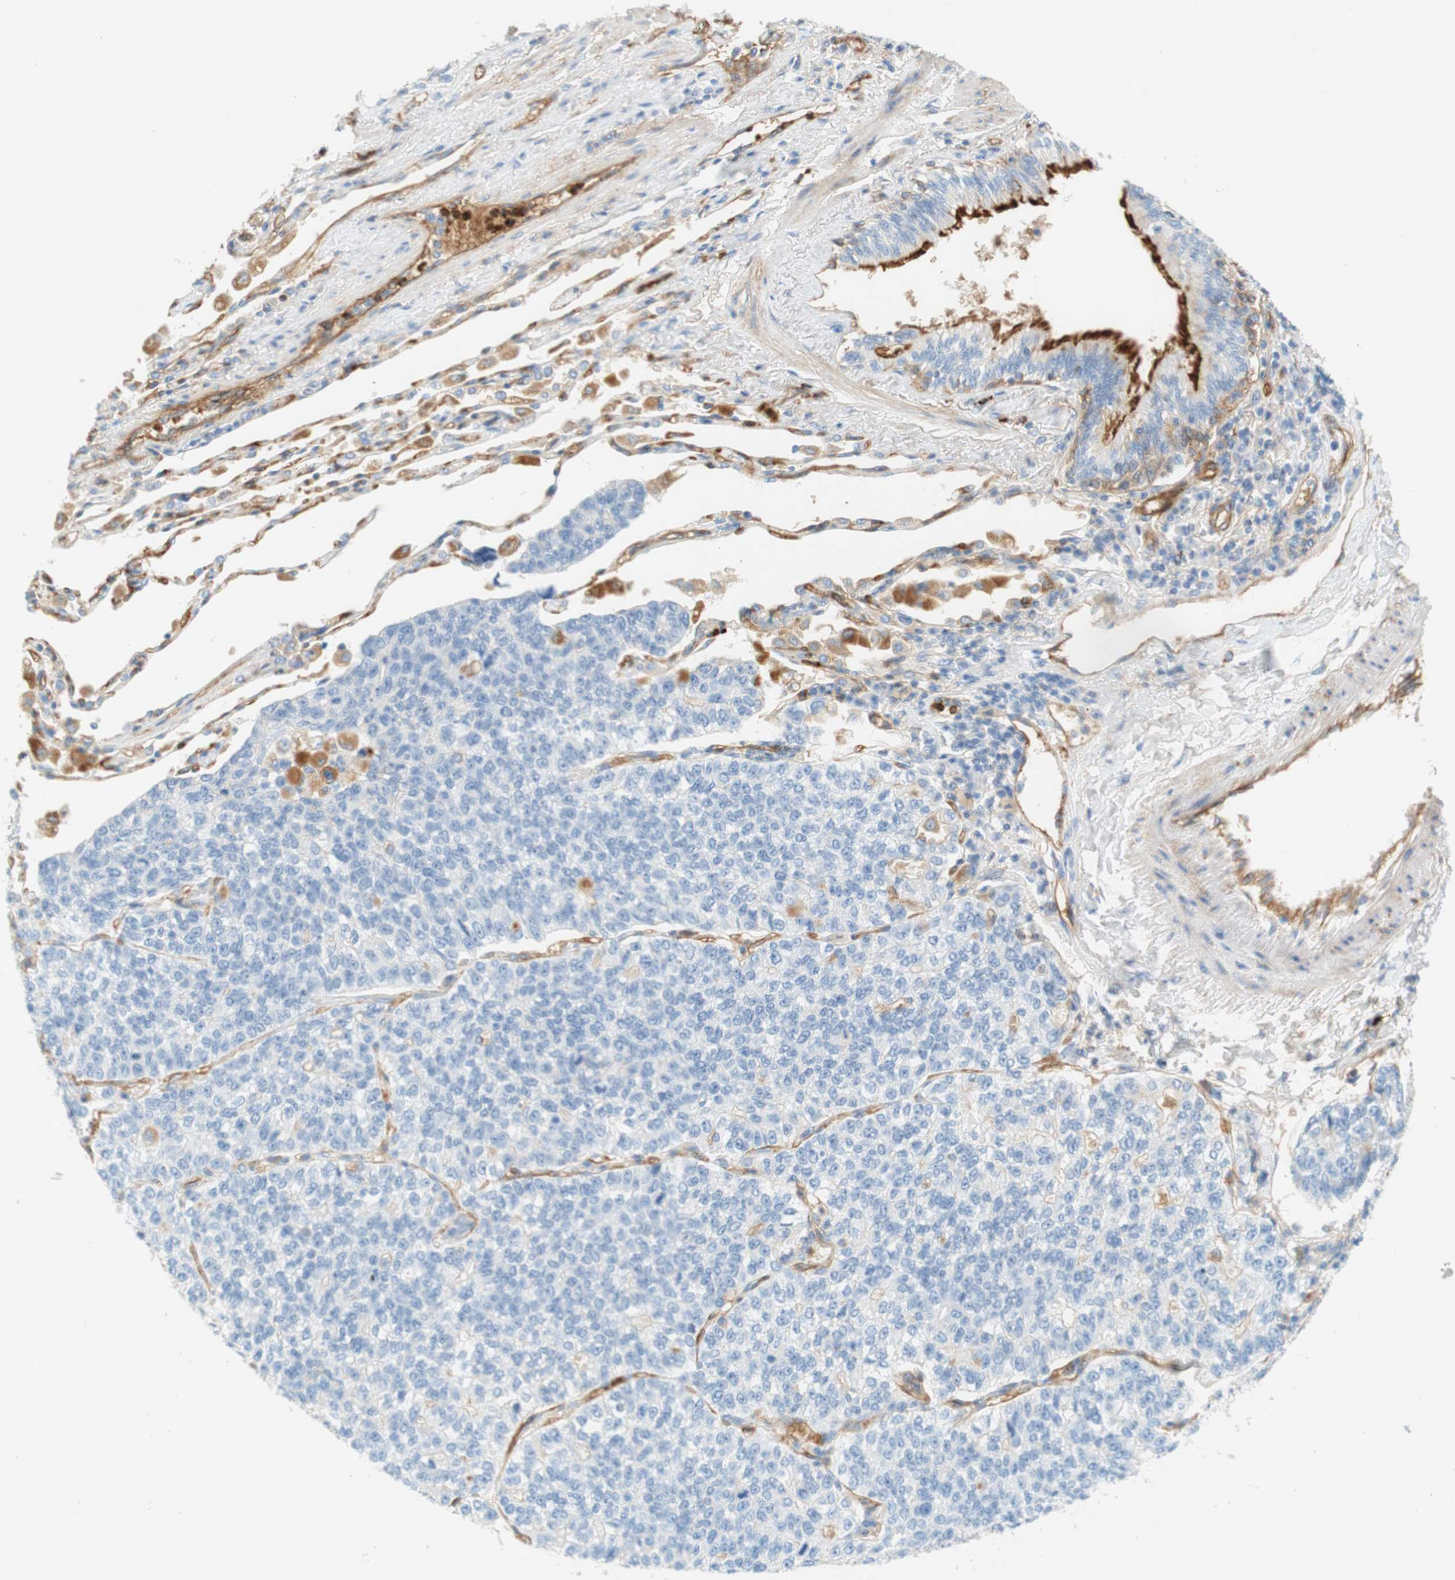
{"staining": {"intensity": "negative", "quantity": "none", "location": "none"}, "tissue": "lung cancer", "cell_type": "Tumor cells", "image_type": "cancer", "snomed": [{"axis": "morphology", "description": "Adenocarcinoma, NOS"}, {"axis": "topography", "description": "Lung"}], "caption": "An image of adenocarcinoma (lung) stained for a protein exhibits no brown staining in tumor cells. (Brightfield microscopy of DAB immunohistochemistry (IHC) at high magnification).", "gene": "STOM", "patient": {"sex": "male", "age": 49}}